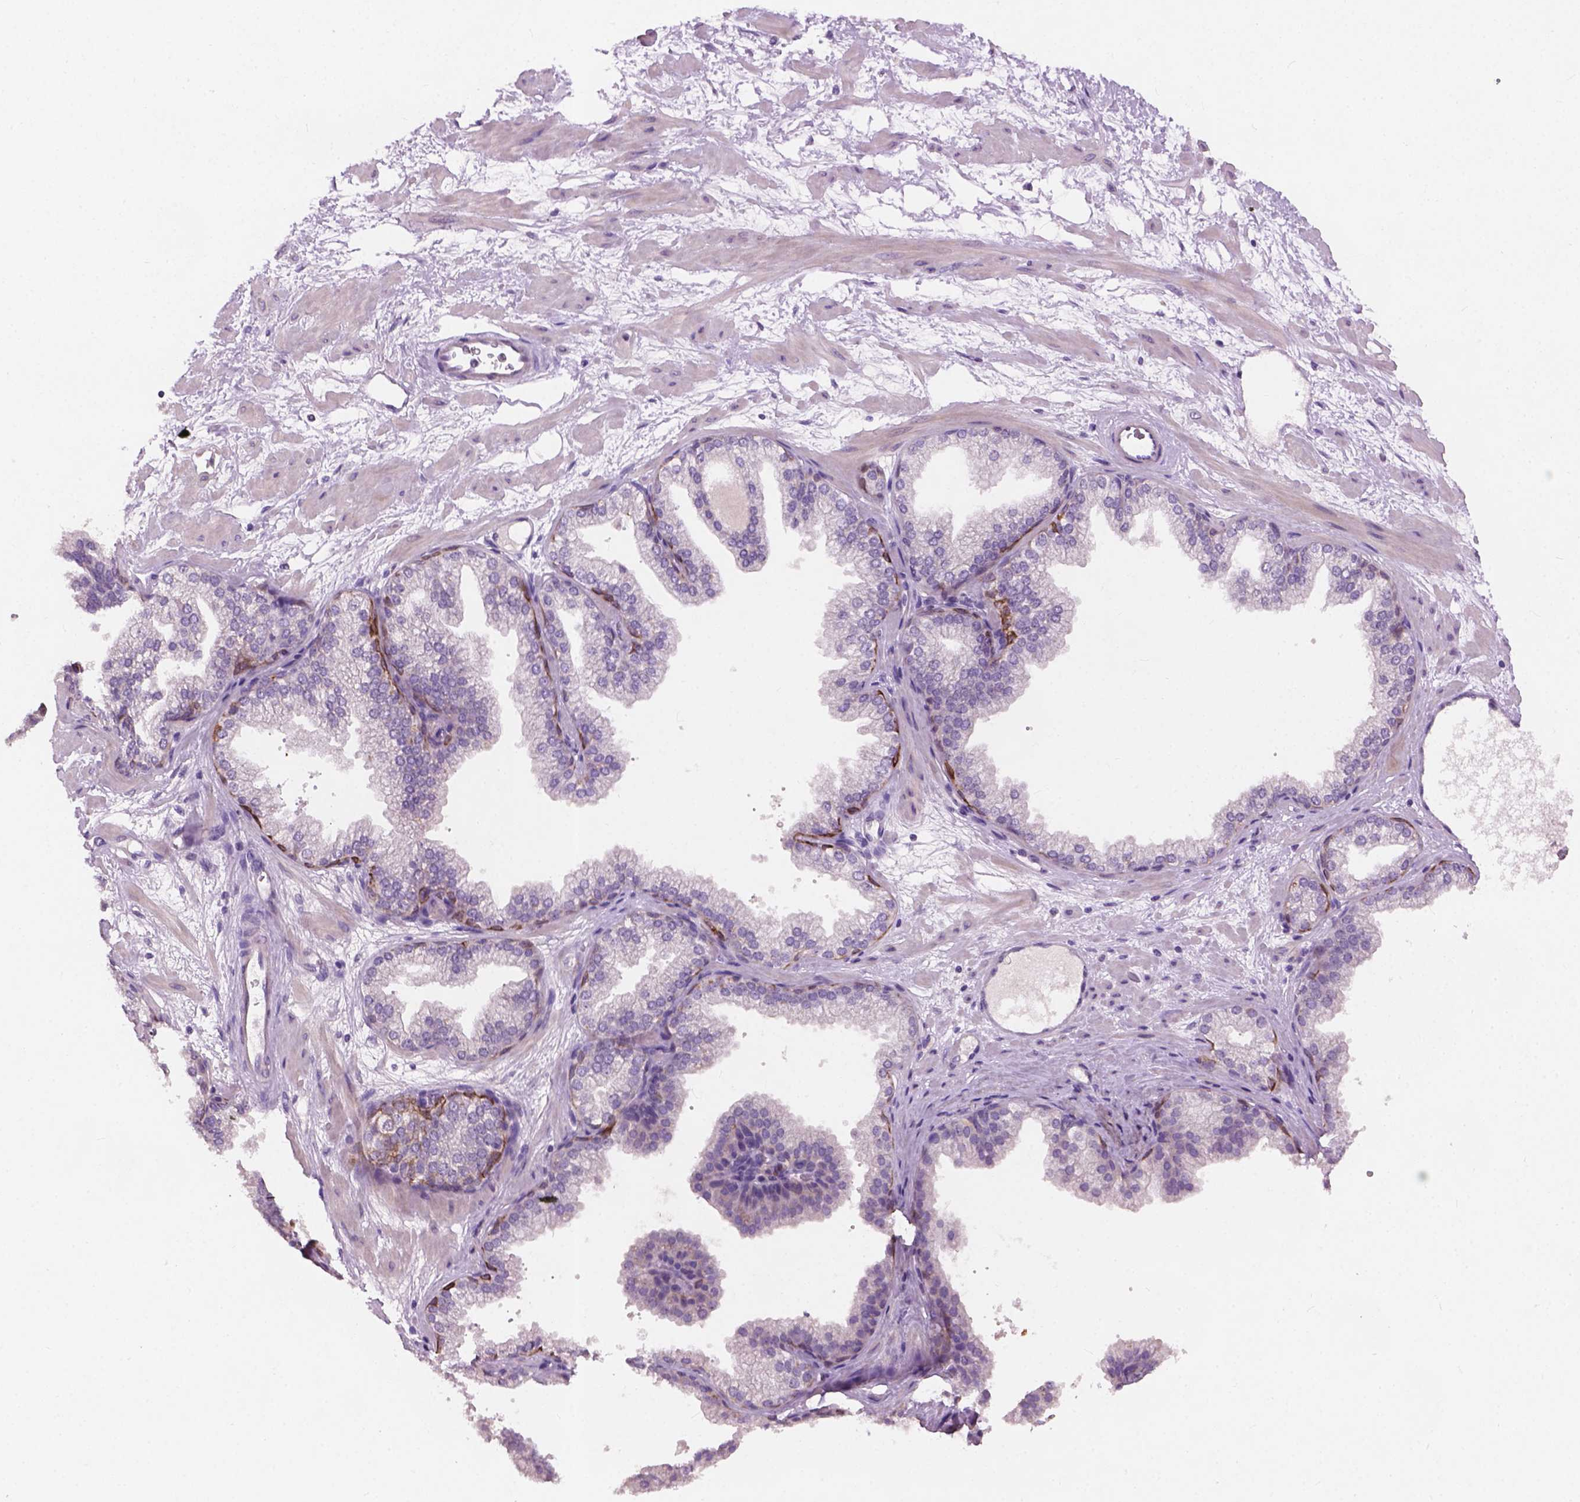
{"staining": {"intensity": "moderate", "quantity": "25%-75%", "location": "cytoplasmic/membranous"}, "tissue": "prostate", "cell_type": "Glandular cells", "image_type": "normal", "snomed": [{"axis": "morphology", "description": "Normal tissue, NOS"}, {"axis": "topography", "description": "Prostate"}], "caption": "Glandular cells exhibit medium levels of moderate cytoplasmic/membranous expression in about 25%-75% of cells in normal human prostate. (IHC, brightfield microscopy, high magnification).", "gene": "KRT17", "patient": {"sex": "male", "age": 37}}